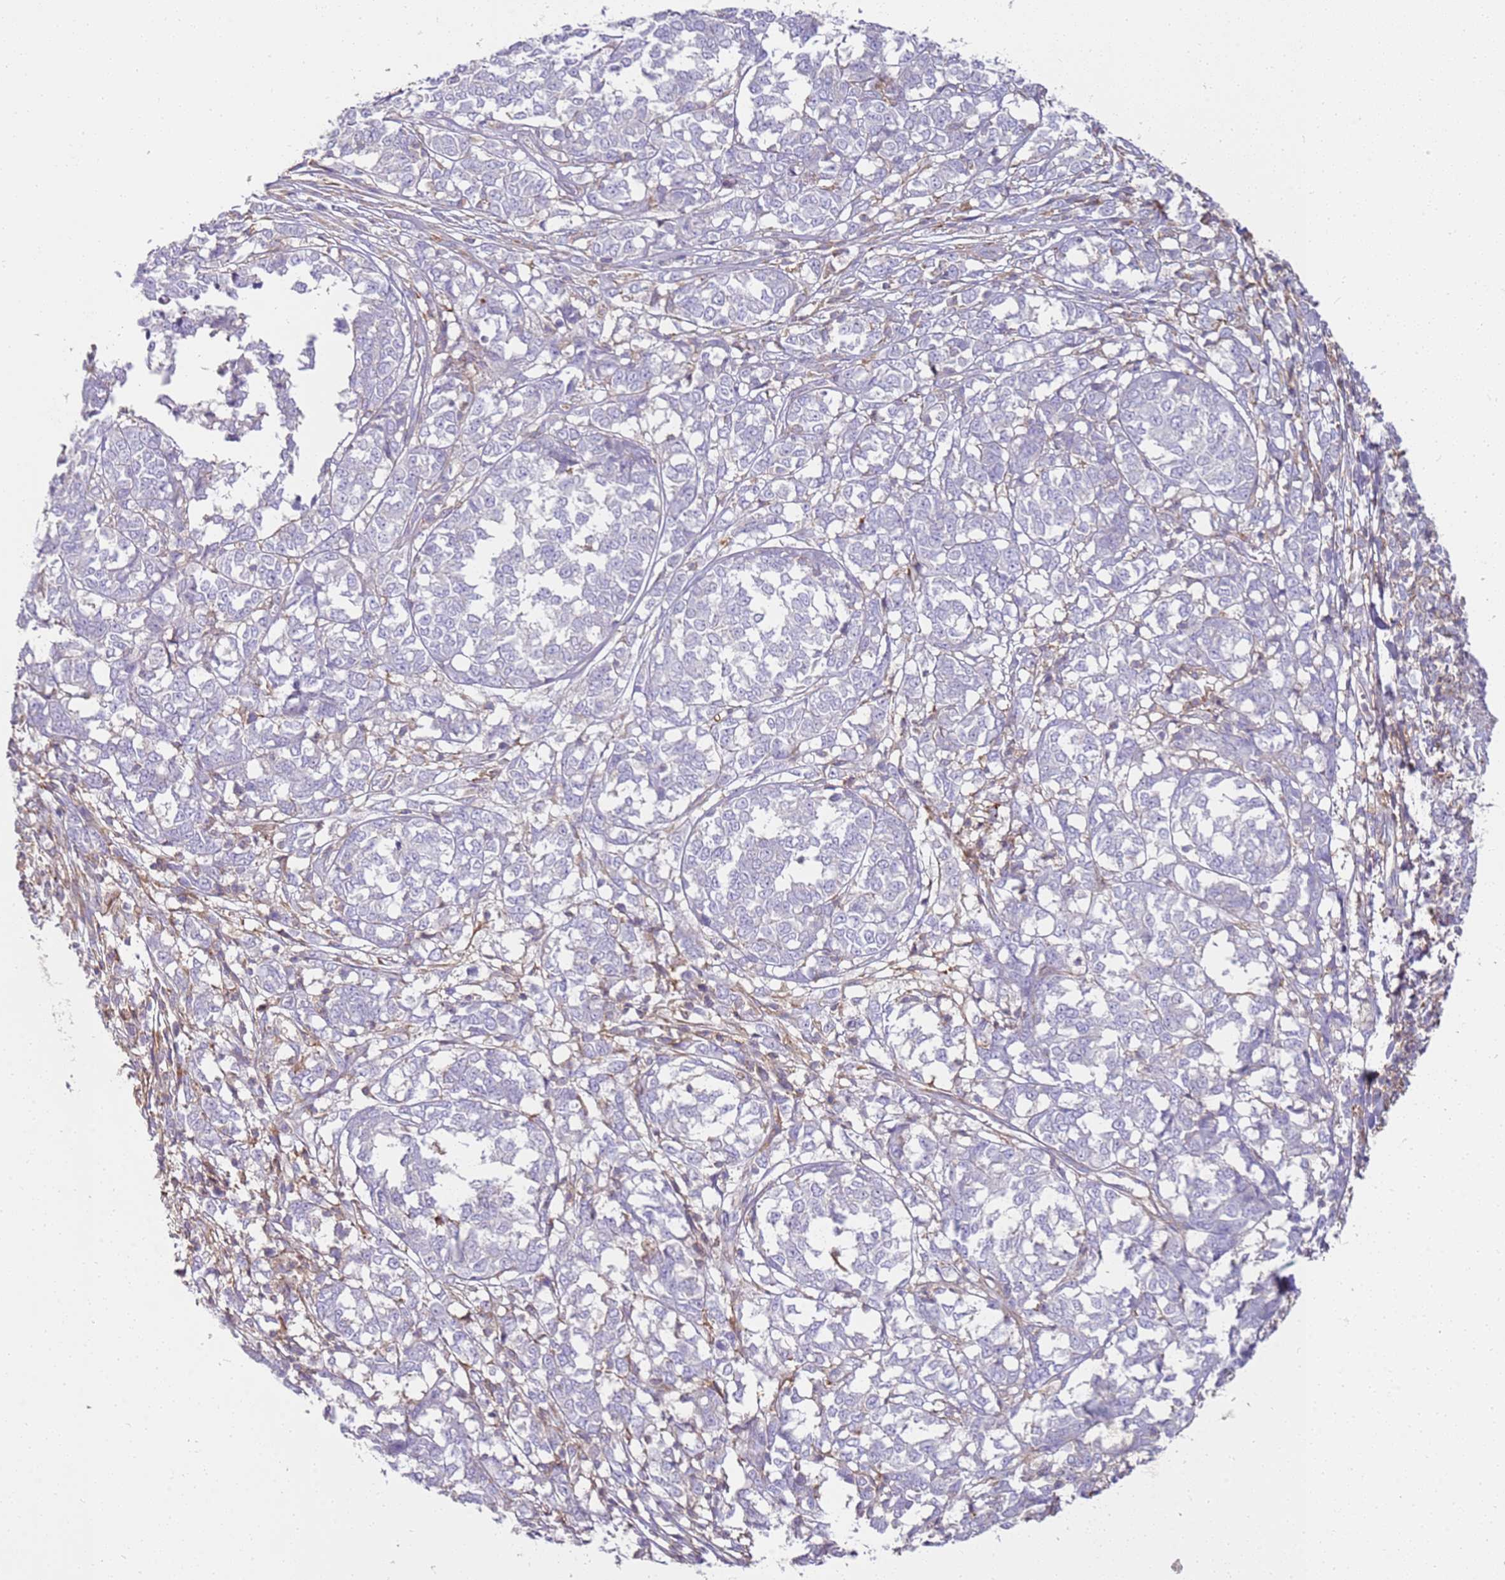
{"staining": {"intensity": "negative", "quantity": "none", "location": "none"}, "tissue": "melanoma", "cell_type": "Tumor cells", "image_type": "cancer", "snomed": [{"axis": "morphology", "description": "Malignant melanoma, NOS"}, {"axis": "topography", "description": "Skin"}], "caption": "A high-resolution micrograph shows IHC staining of malignant melanoma, which reveals no significant staining in tumor cells. Brightfield microscopy of immunohistochemistry stained with DAB (brown) and hematoxylin (blue), captured at high magnification.", "gene": "FPR1", "patient": {"sex": "female", "age": 72}}